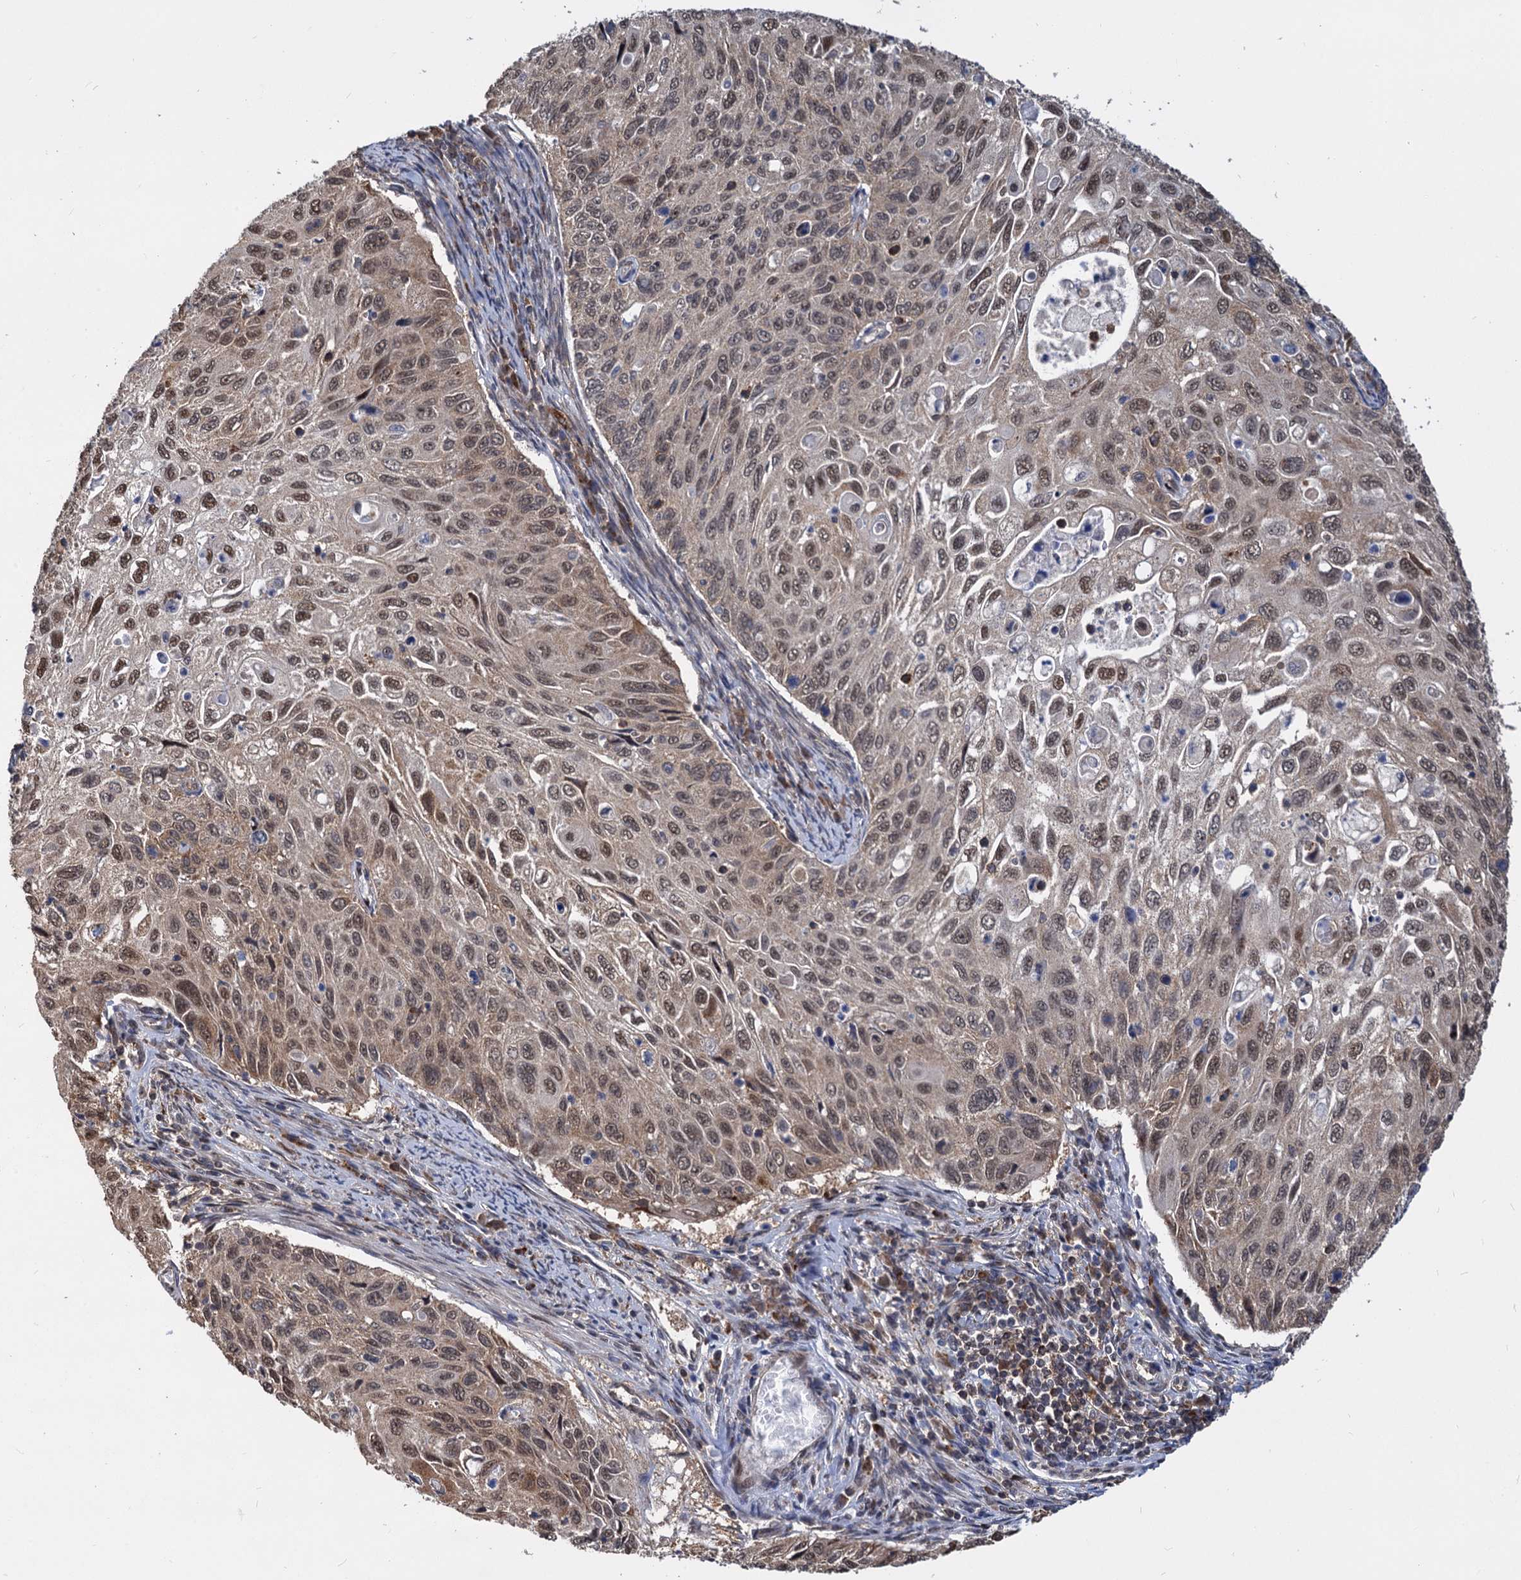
{"staining": {"intensity": "moderate", "quantity": ">75%", "location": "nuclear"}, "tissue": "cervical cancer", "cell_type": "Tumor cells", "image_type": "cancer", "snomed": [{"axis": "morphology", "description": "Squamous cell carcinoma, NOS"}, {"axis": "topography", "description": "Cervix"}], "caption": "Protein staining of cervical cancer (squamous cell carcinoma) tissue reveals moderate nuclear positivity in about >75% of tumor cells.", "gene": "PSMD4", "patient": {"sex": "female", "age": 70}}